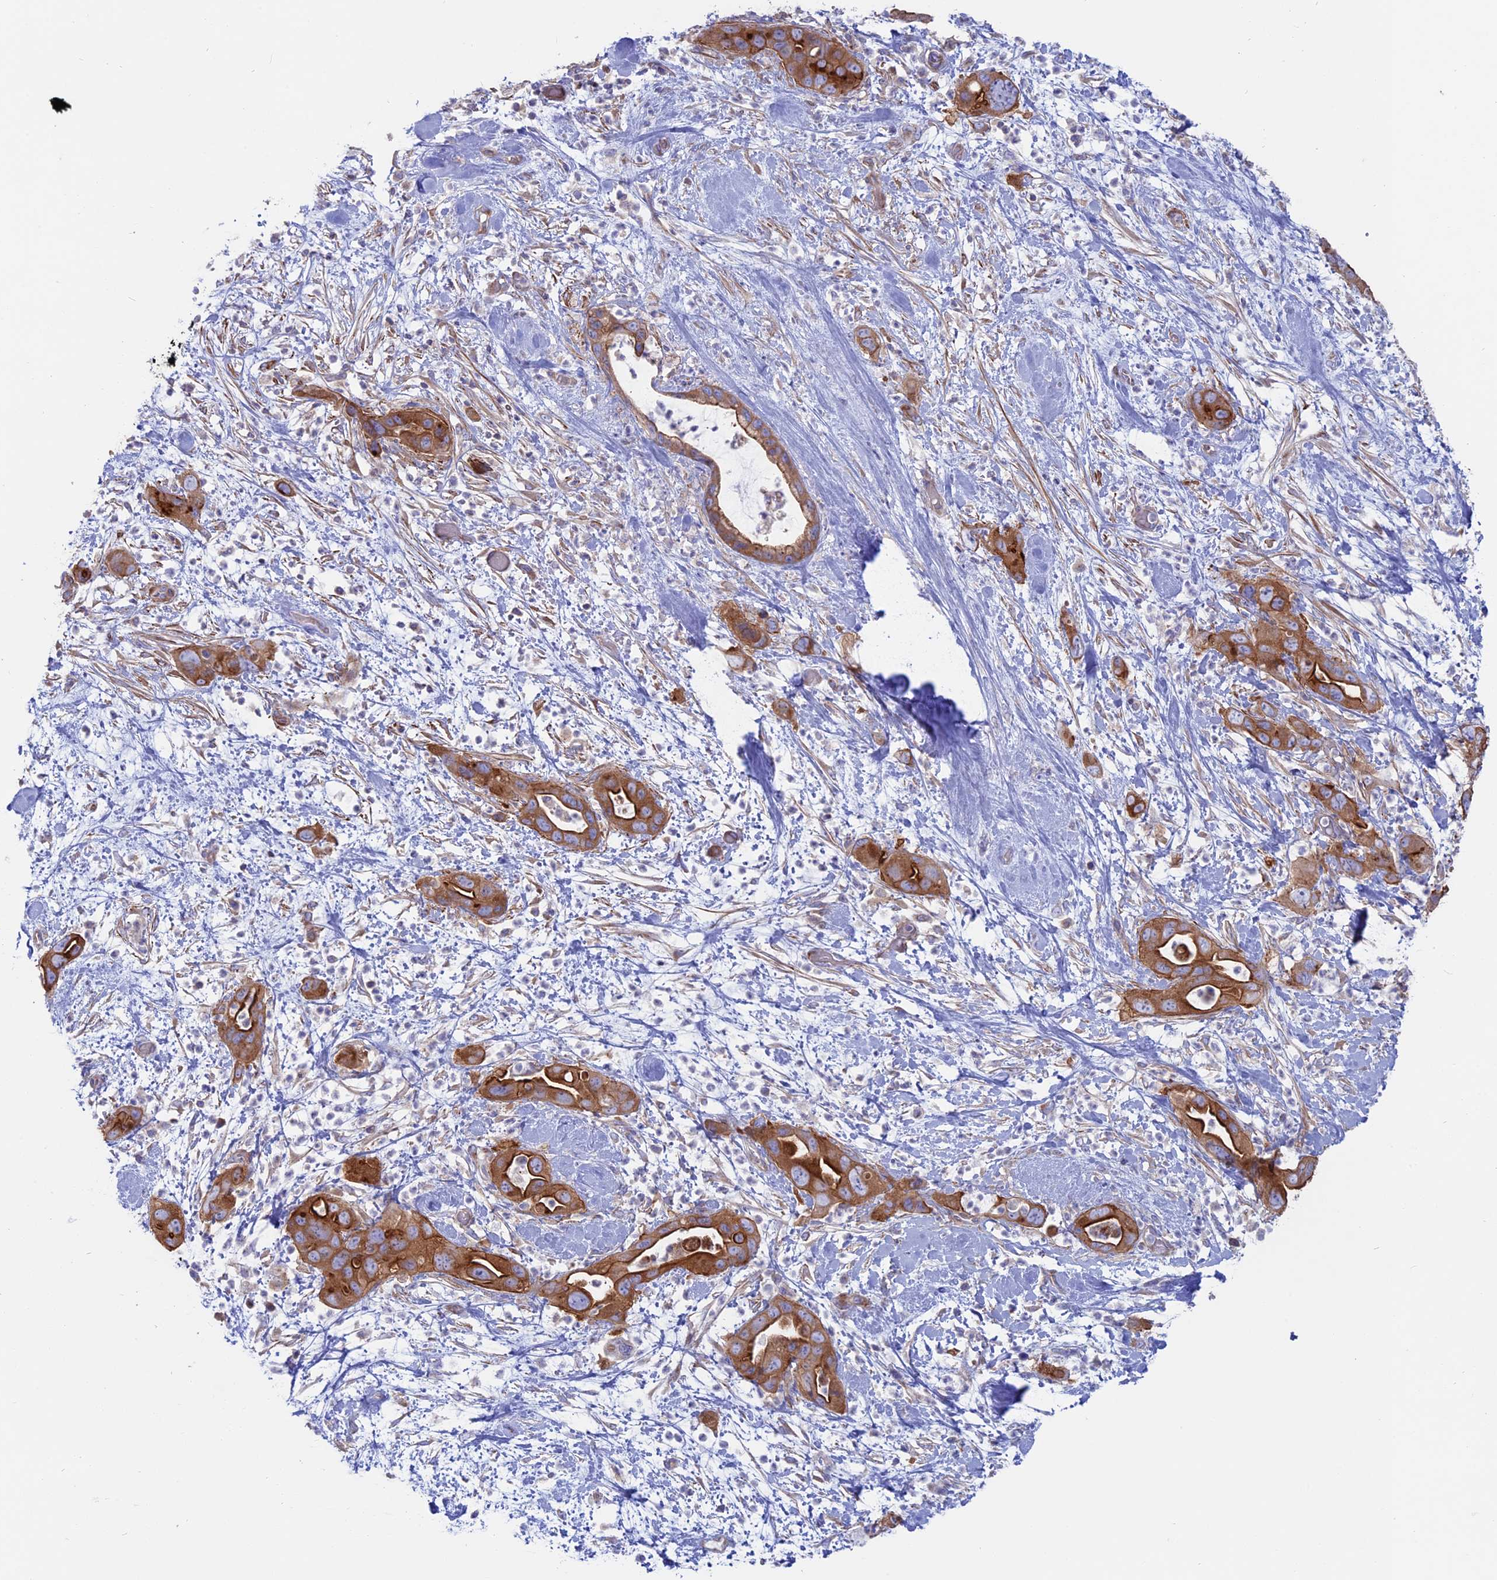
{"staining": {"intensity": "strong", "quantity": ">75%", "location": "cytoplasmic/membranous"}, "tissue": "pancreatic cancer", "cell_type": "Tumor cells", "image_type": "cancer", "snomed": [{"axis": "morphology", "description": "Adenocarcinoma, NOS"}, {"axis": "topography", "description": "Pancreas"}], "caption": "Tumor cells exhibit strong cytoplasmic/membranous staining in approximately >75% of cells in pancreatic adenocarcinoma.", "gene": "MYO5B", "patient": {"sex": "female", "age": 71}}